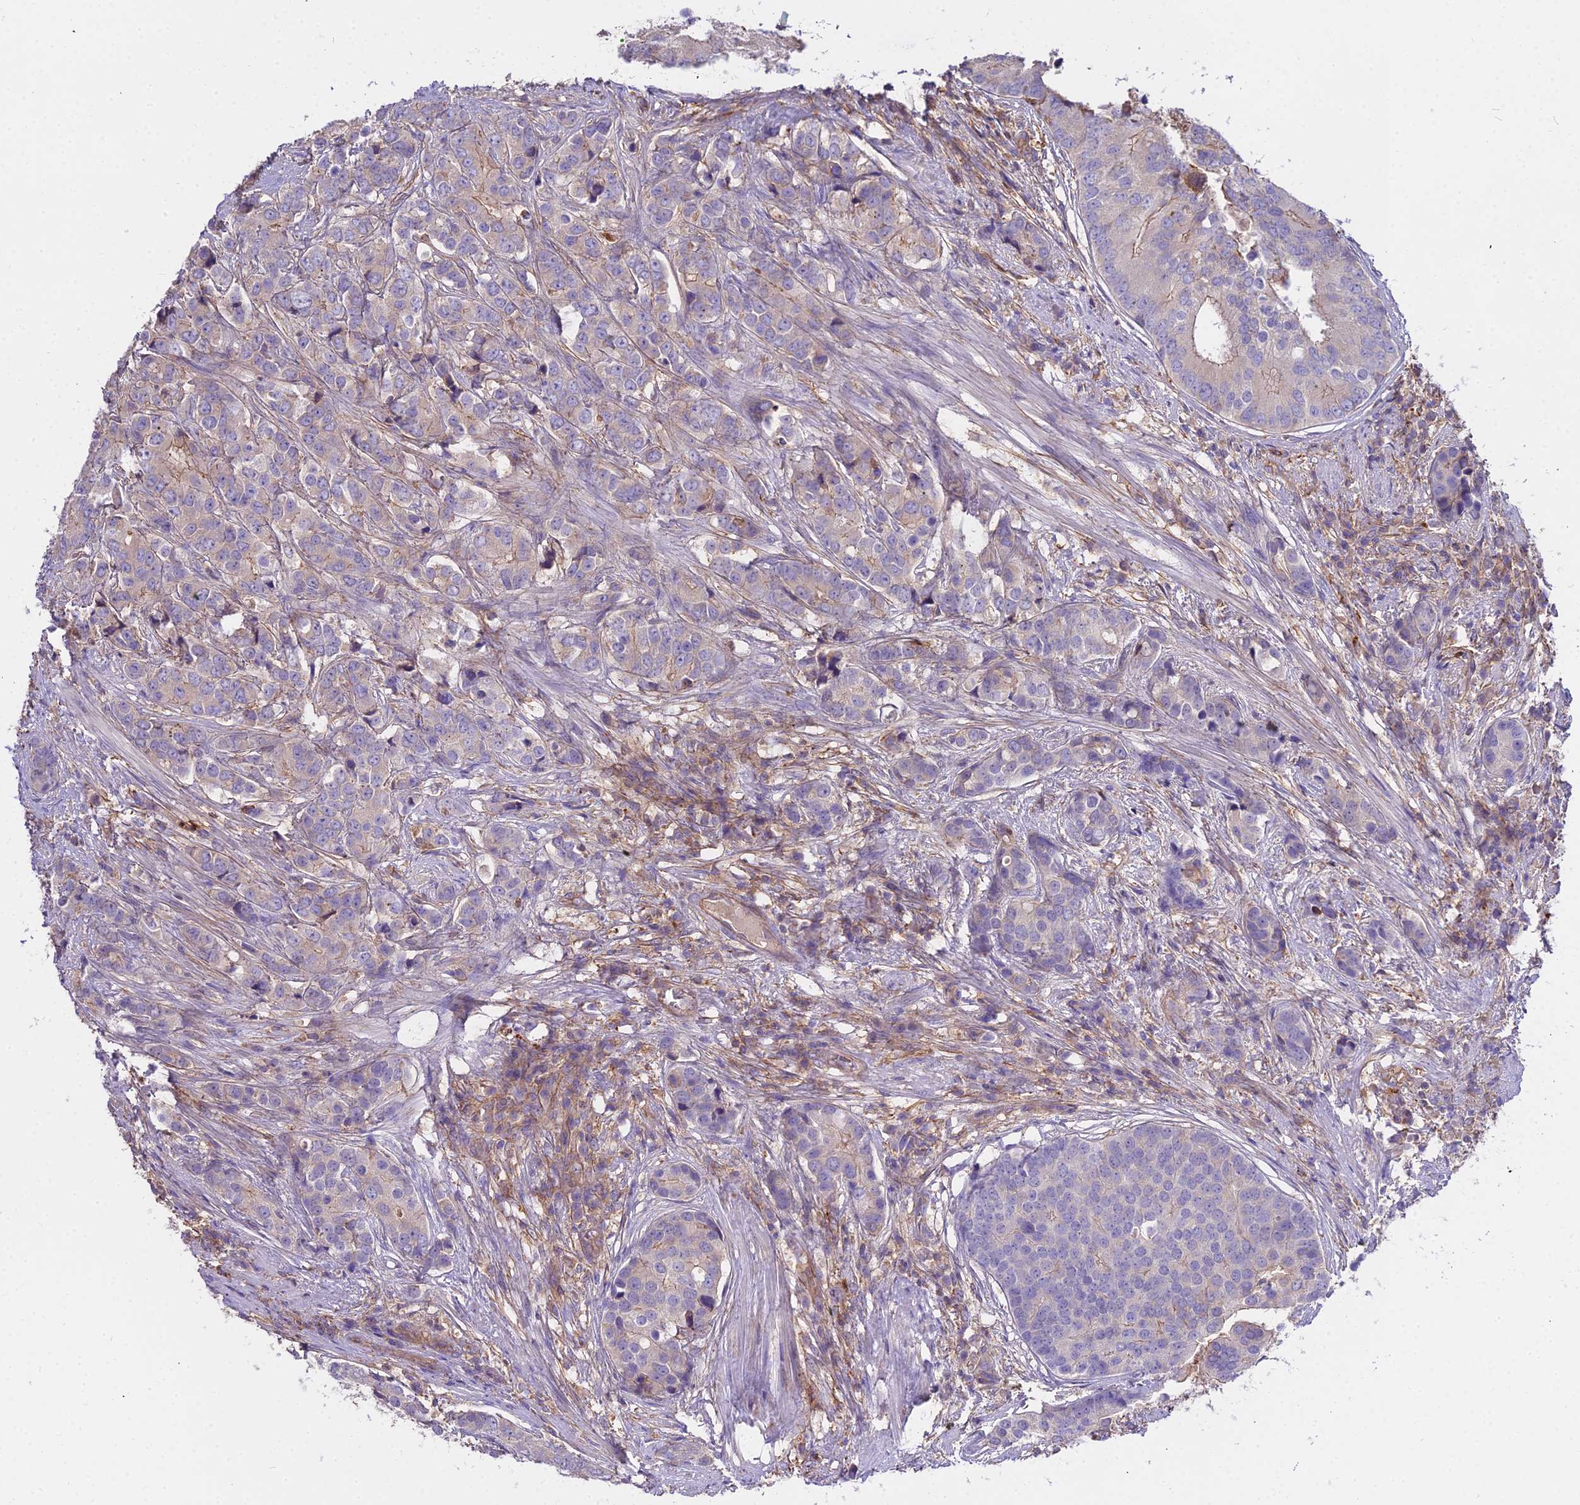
{"staining": {"intensity": "negative", "quantity": "none", "location": "none"}, "tissue": "prostate cancer", "cell_type": "Tumor cells", "image_type": "cancer", "snomed": [{"axis": "morphology", "description": "Adenocarcinoma, High grade"}, {"axis": "topography", "description": "Prostate"}], "caption": "DAB immunohistochemical staining of prostate high-grade adenocarcinoma demonstrates no significant positivity in tumor cells.", "gene": "GLYAT", "patient": {"sex": "male", "age": 62}}